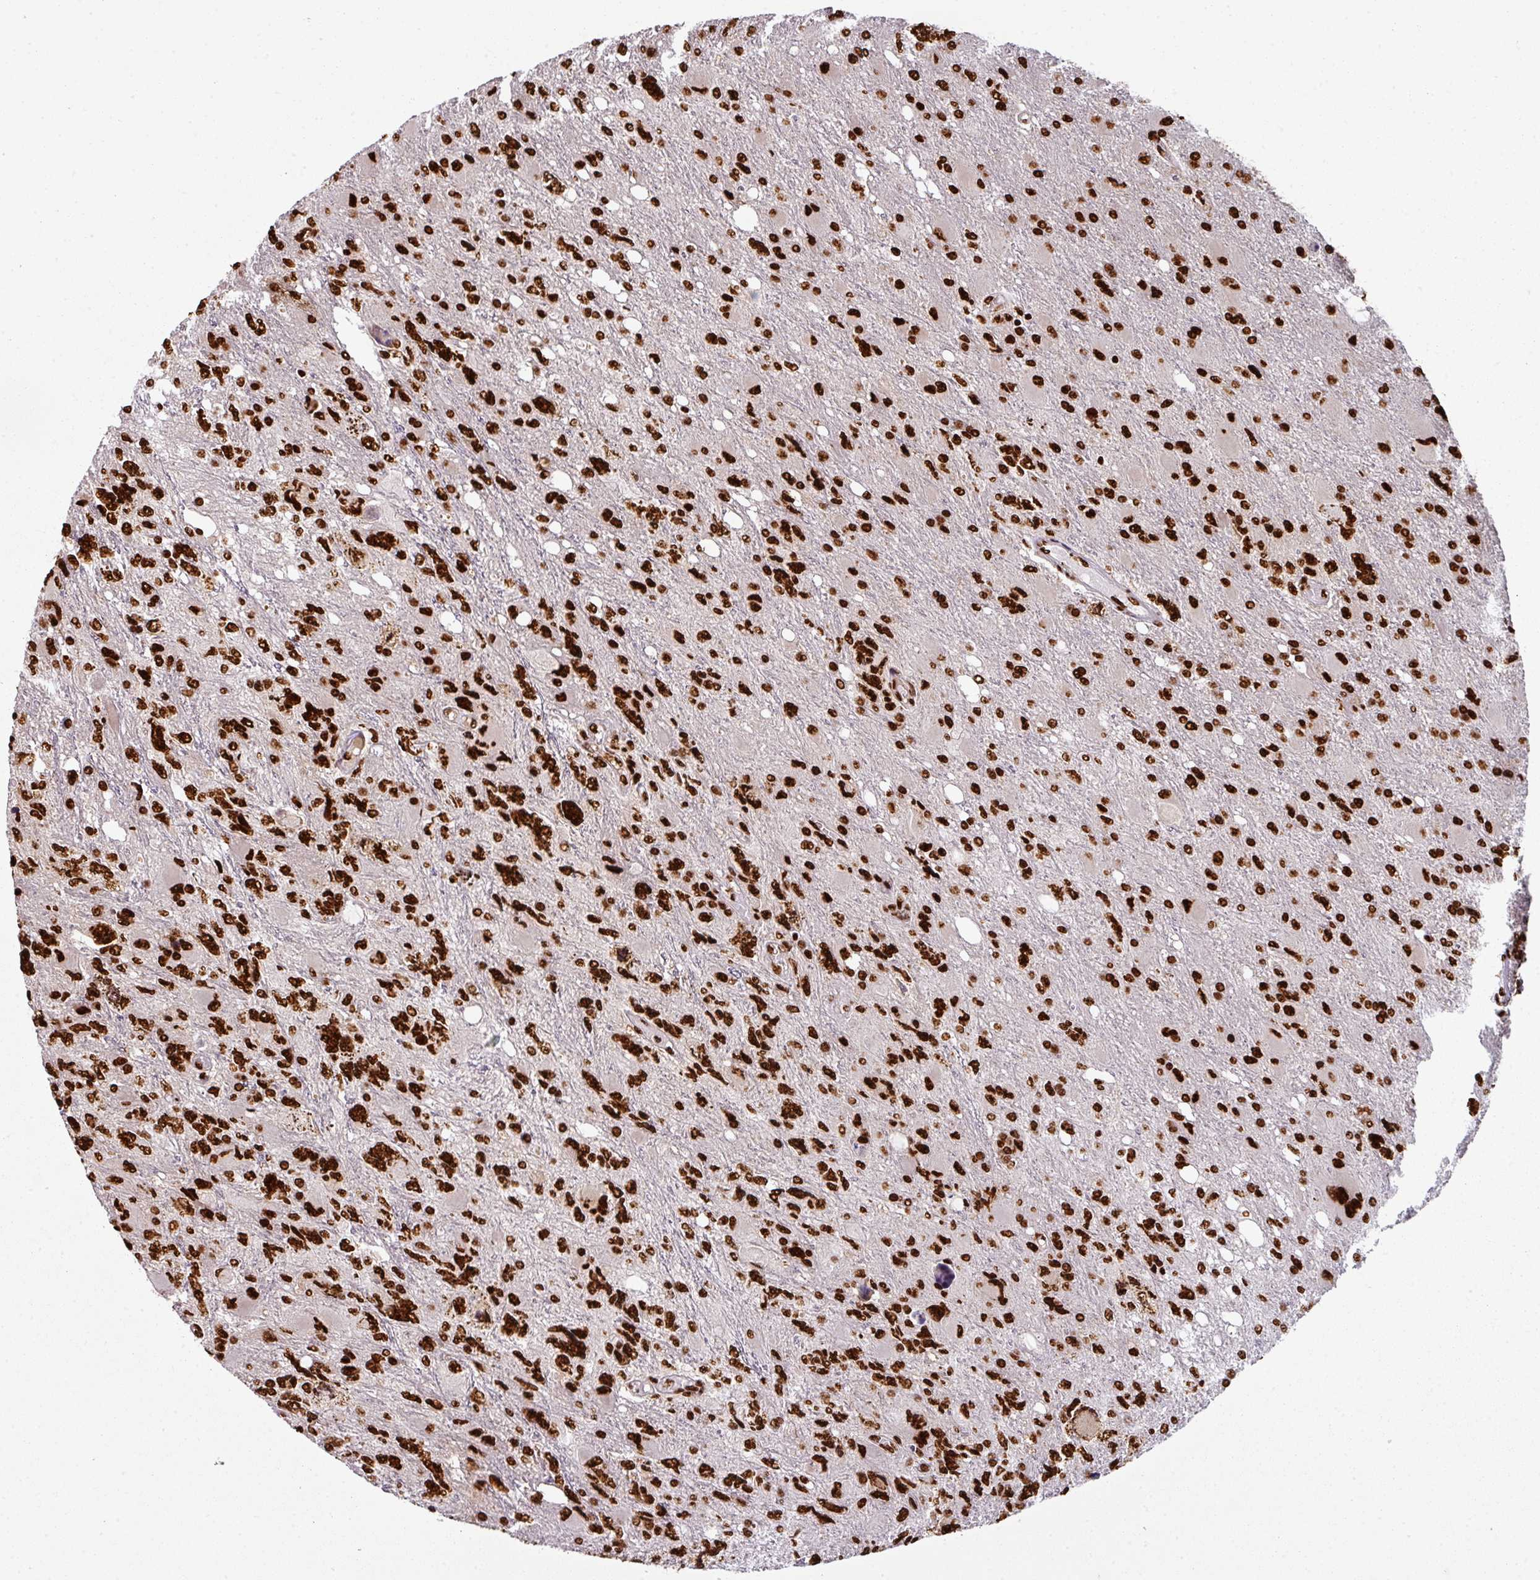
{"staining": {"intensity": "strong", "quantity": ">75%", "location": "nuclear"}, "tissue": "glioma", "cell_type": "Tumor cells", "image_type": "cancer", "snomed": [{"axis": "morphology", "description": "Glioma, malignant, High grade"}, {"axis": "topography", "description": "Brain"}], "caption": "Tumor cells display high levels of strong nuclear staining in approximately >75% of cells in human glioma.", "gene": "SIK3", "patient": {"sex": "male", "age": 67}}